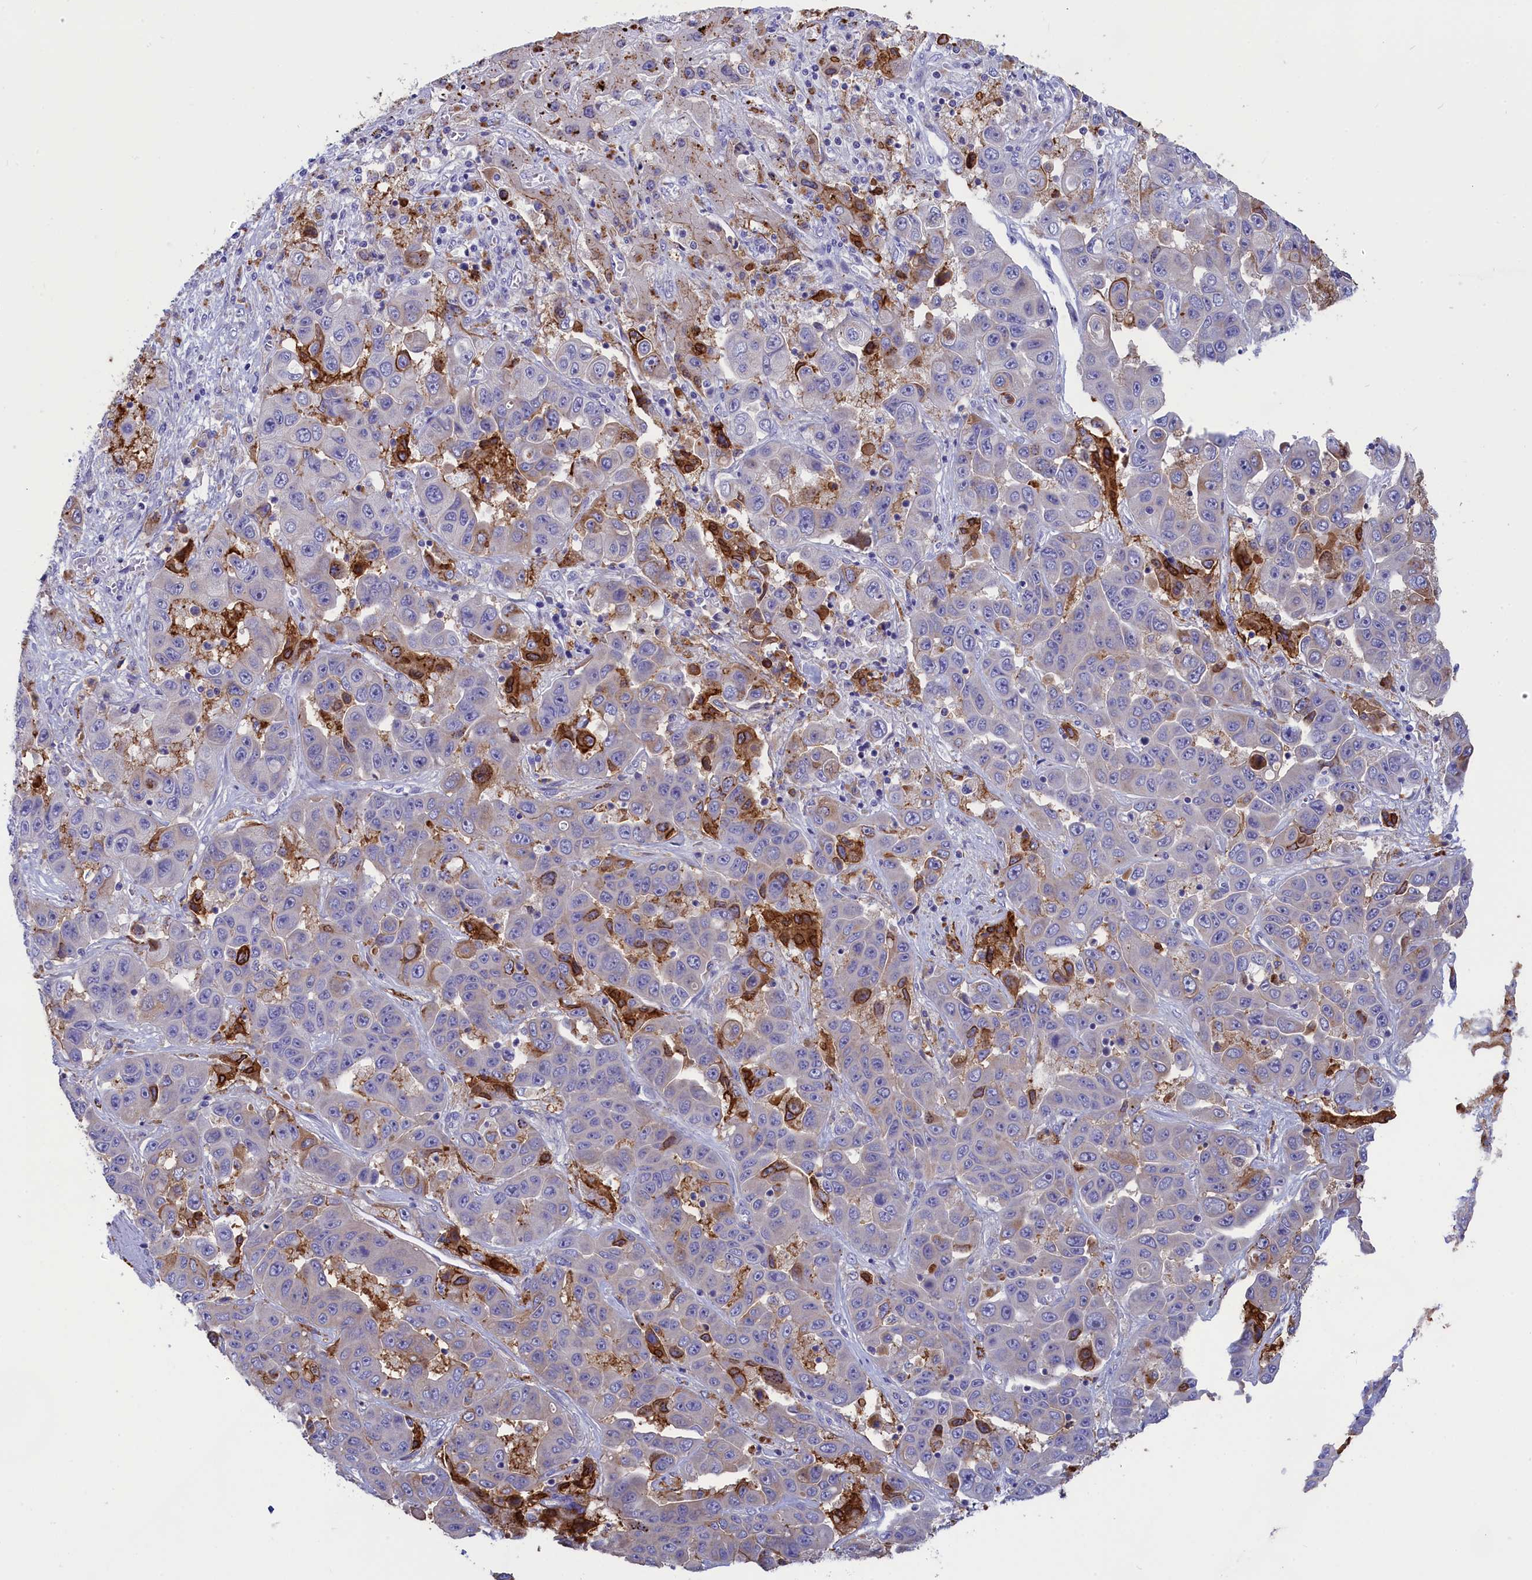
{"staining": {"intensity": "negative", "quantity": "none", "location": "none"}, "tissue": "liver cancer", "cell_type": "Tumor cells", "image_type": "cancer", "snomed": [{"axis": "morphology", "description": "Cholangiocarcinoma"}, {"axis": "topography", "description": "Liver"}], "caption": "The photomicrograph shows no significant expression in tumor cells of liver cancer. The staining is performed using DAB brown chromogen with nuclei counter-stained in using hematoxylin.", "gene": "WDR6", "patient": {"sex": "female", "age": 52}}